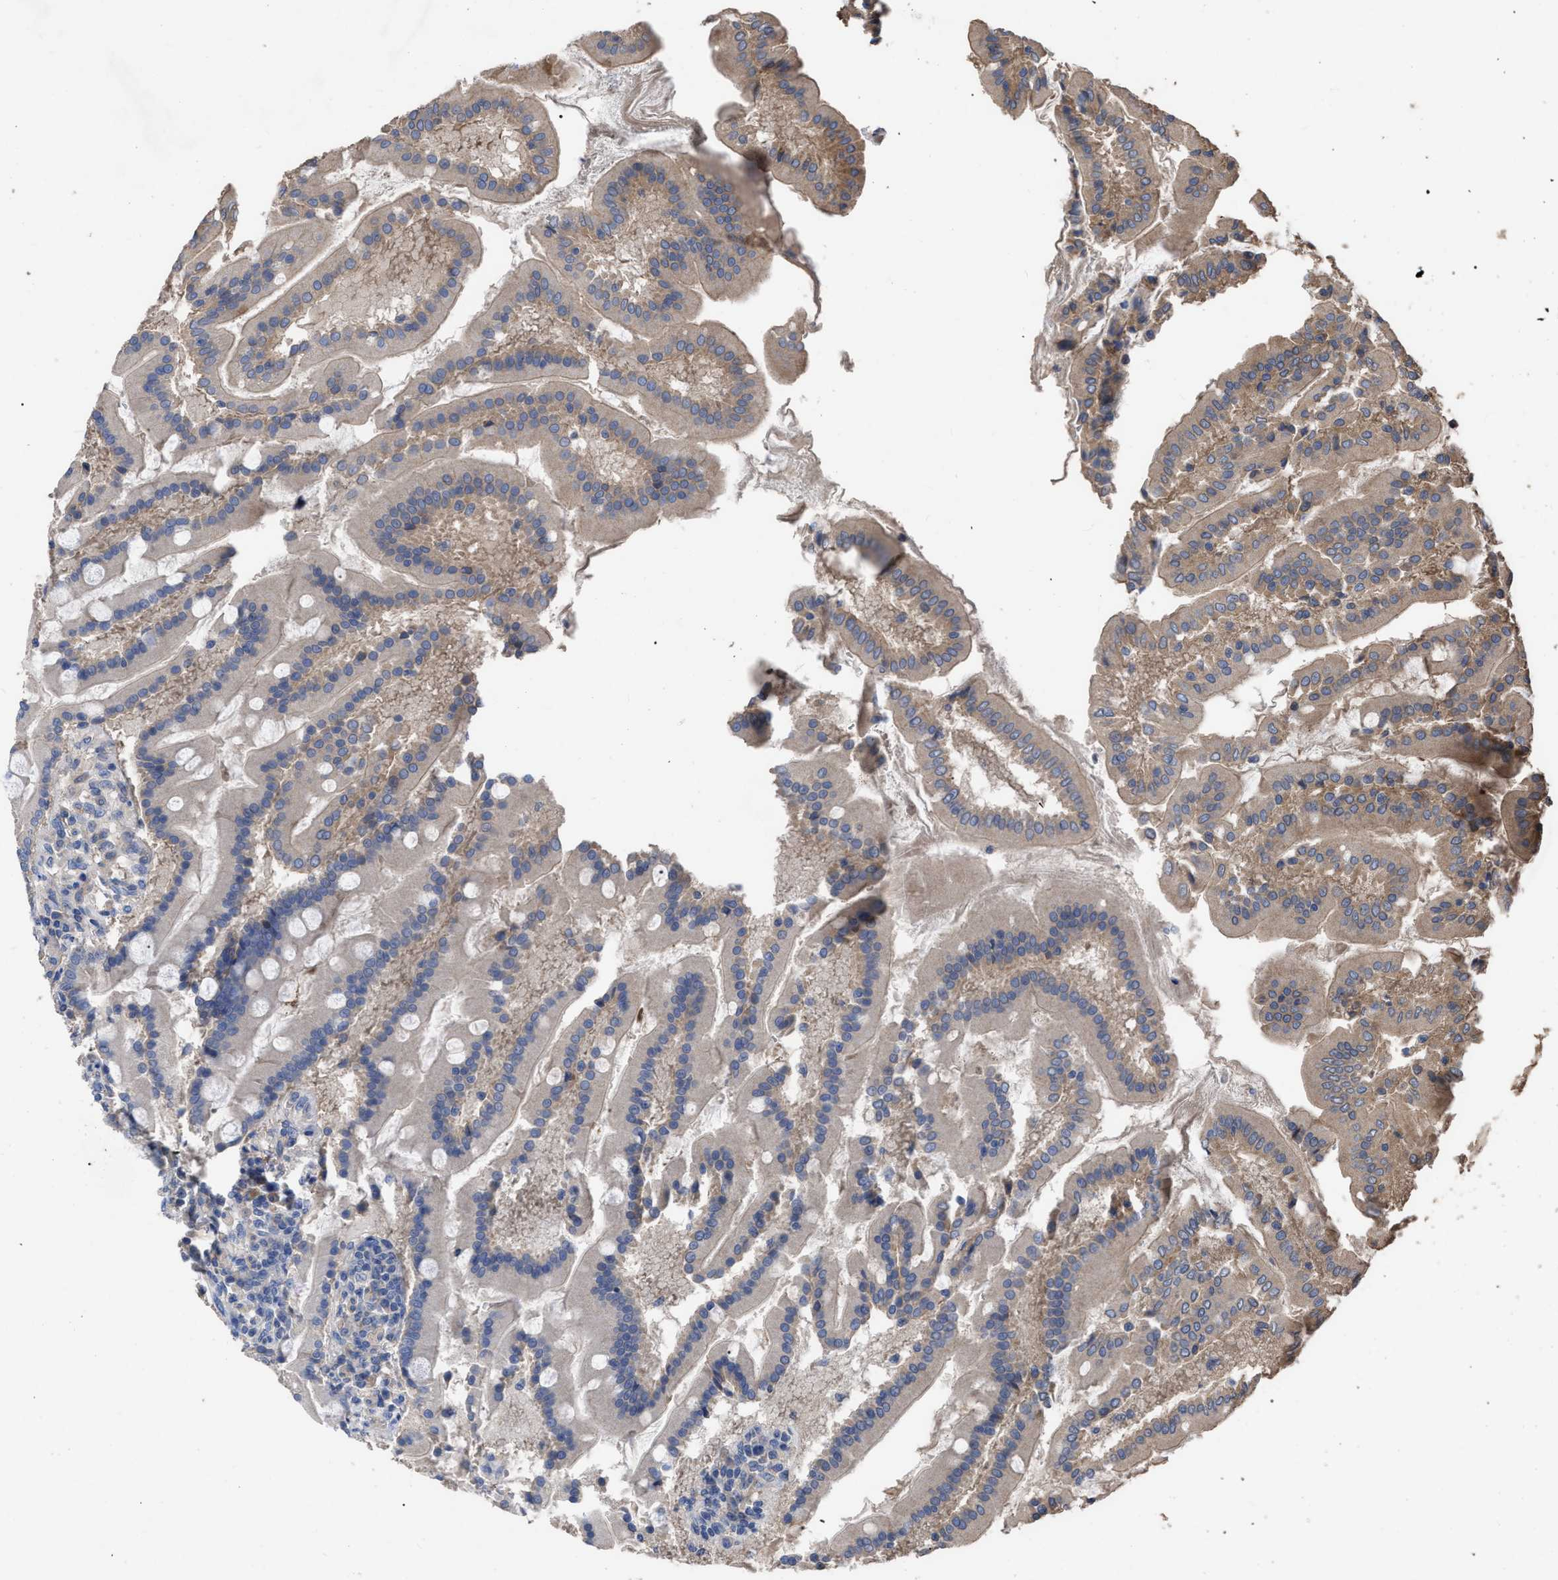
{"staining": {"intensity": "moderate", "quantity": "25%-75%", "location": "cytoplasmic/membranous"}, "tissue": "duodenum", "cell_type": "Glandular cells", "image_type": "normal", "snomed": [{"axis": "morphology", "description": "Normal tissue, NOS"}, {"axis": "topography", "description": "Duodenum"}], "caption": "IHC of unremarkable human duodenum demonstrates medium levels of moderate cytoplasmic/membranous staining in about 25%-75% of glandular cells. (DAB IHC with brightfield microscopy, high magnification).", "gene": "BTN2A1", "patient": {"sex": "male", "age": 50}}